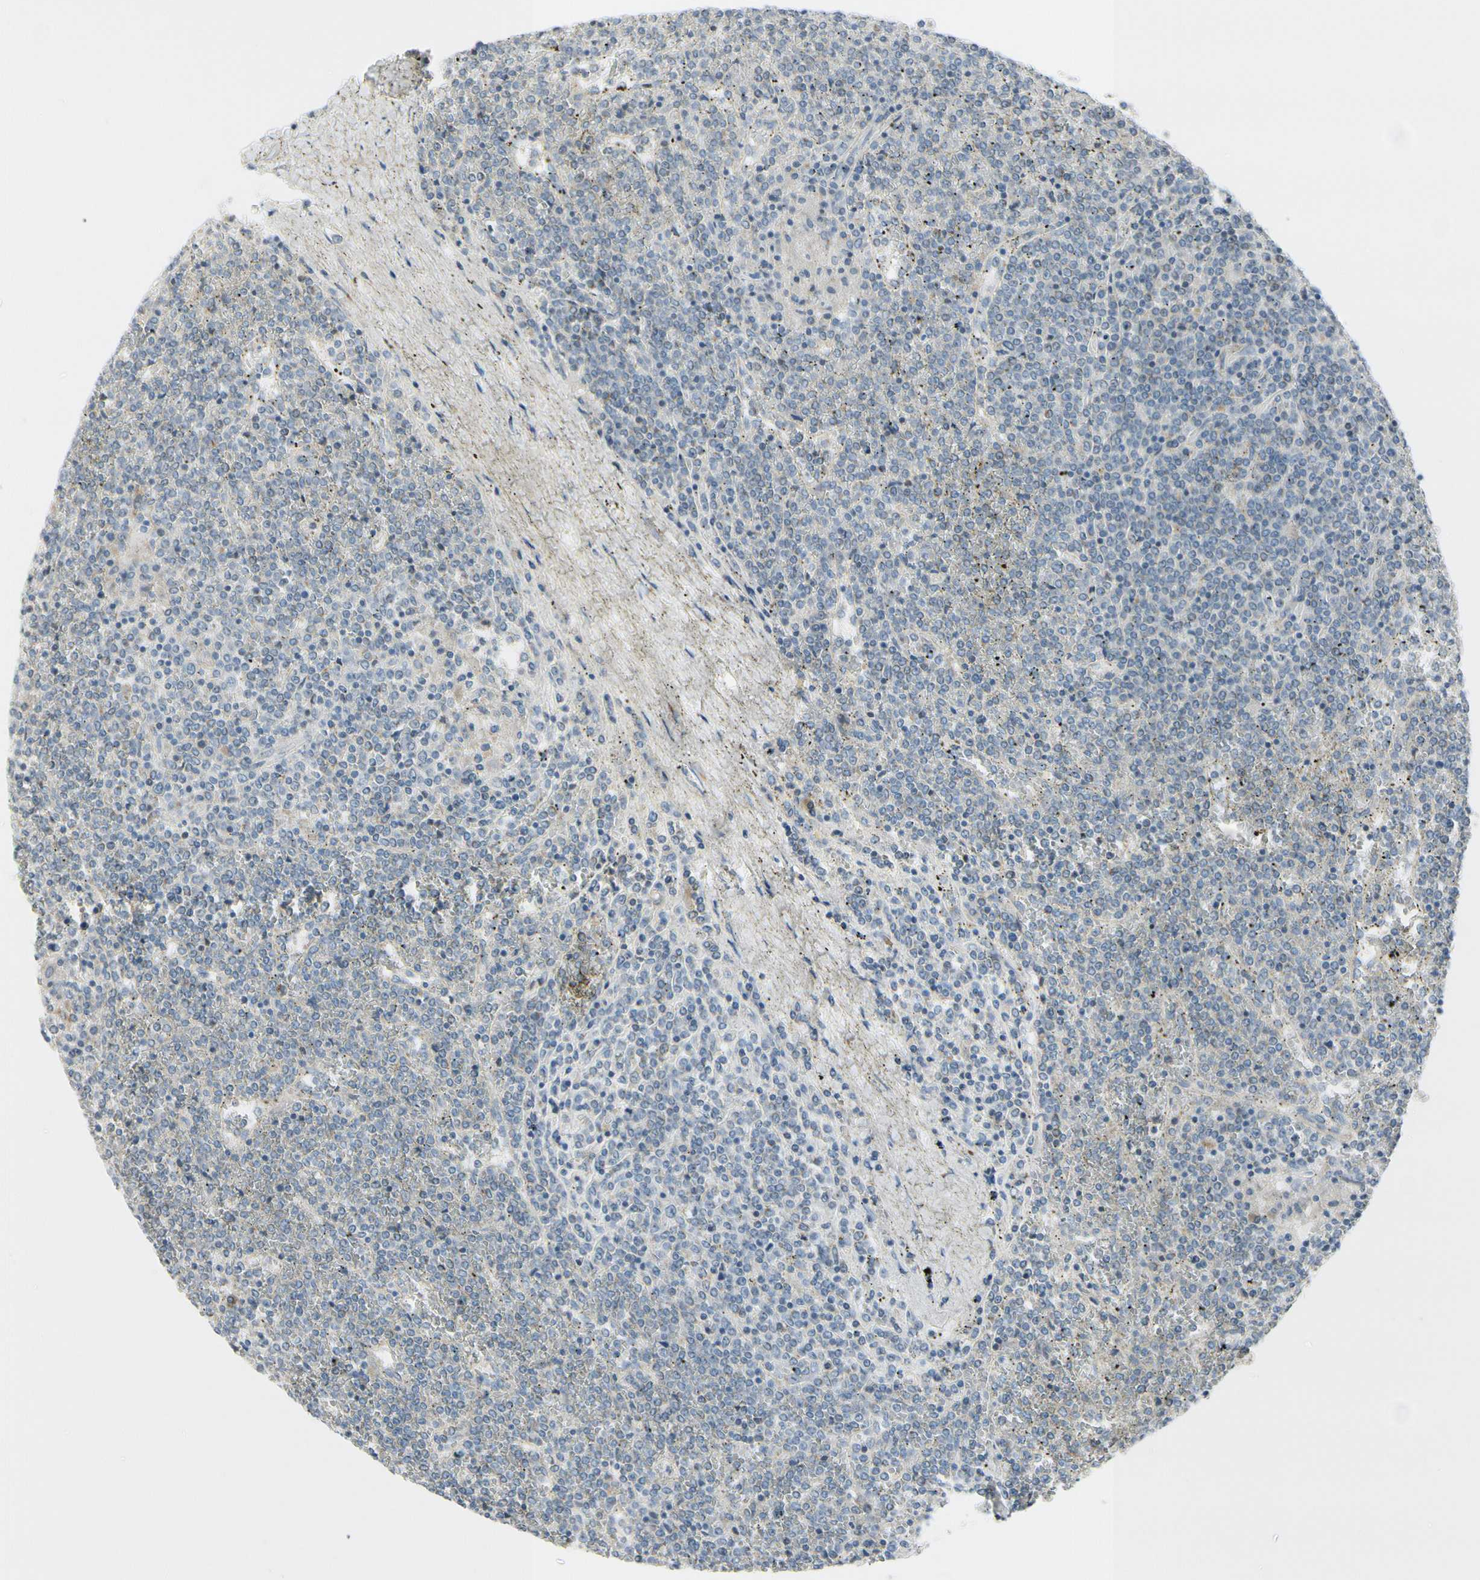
{"staining": {"intensity": "negative", "quantity": "none", "location": "none"}, "tissue": "lymphoma", "cell_type": "Tumor cells", "image_type": "cancer", "snomed": [{"axis": "morphology", "description": "Malignant lymphoma, non-Hodgkin's type, Low grade"}, {"axis": "topography", "description": "Spleen"}], "caption": "Protein analysis of lymphoma shows no significant staining in tumor cells. (Stains: DAB (3,3'-diaminobenzidine) IHC with hematoxylin counter stain, Microscopy: brightfield microscopy at high magnification).", "gene": "GALNT5", "patient": {"sex": "female", "age": 19}}